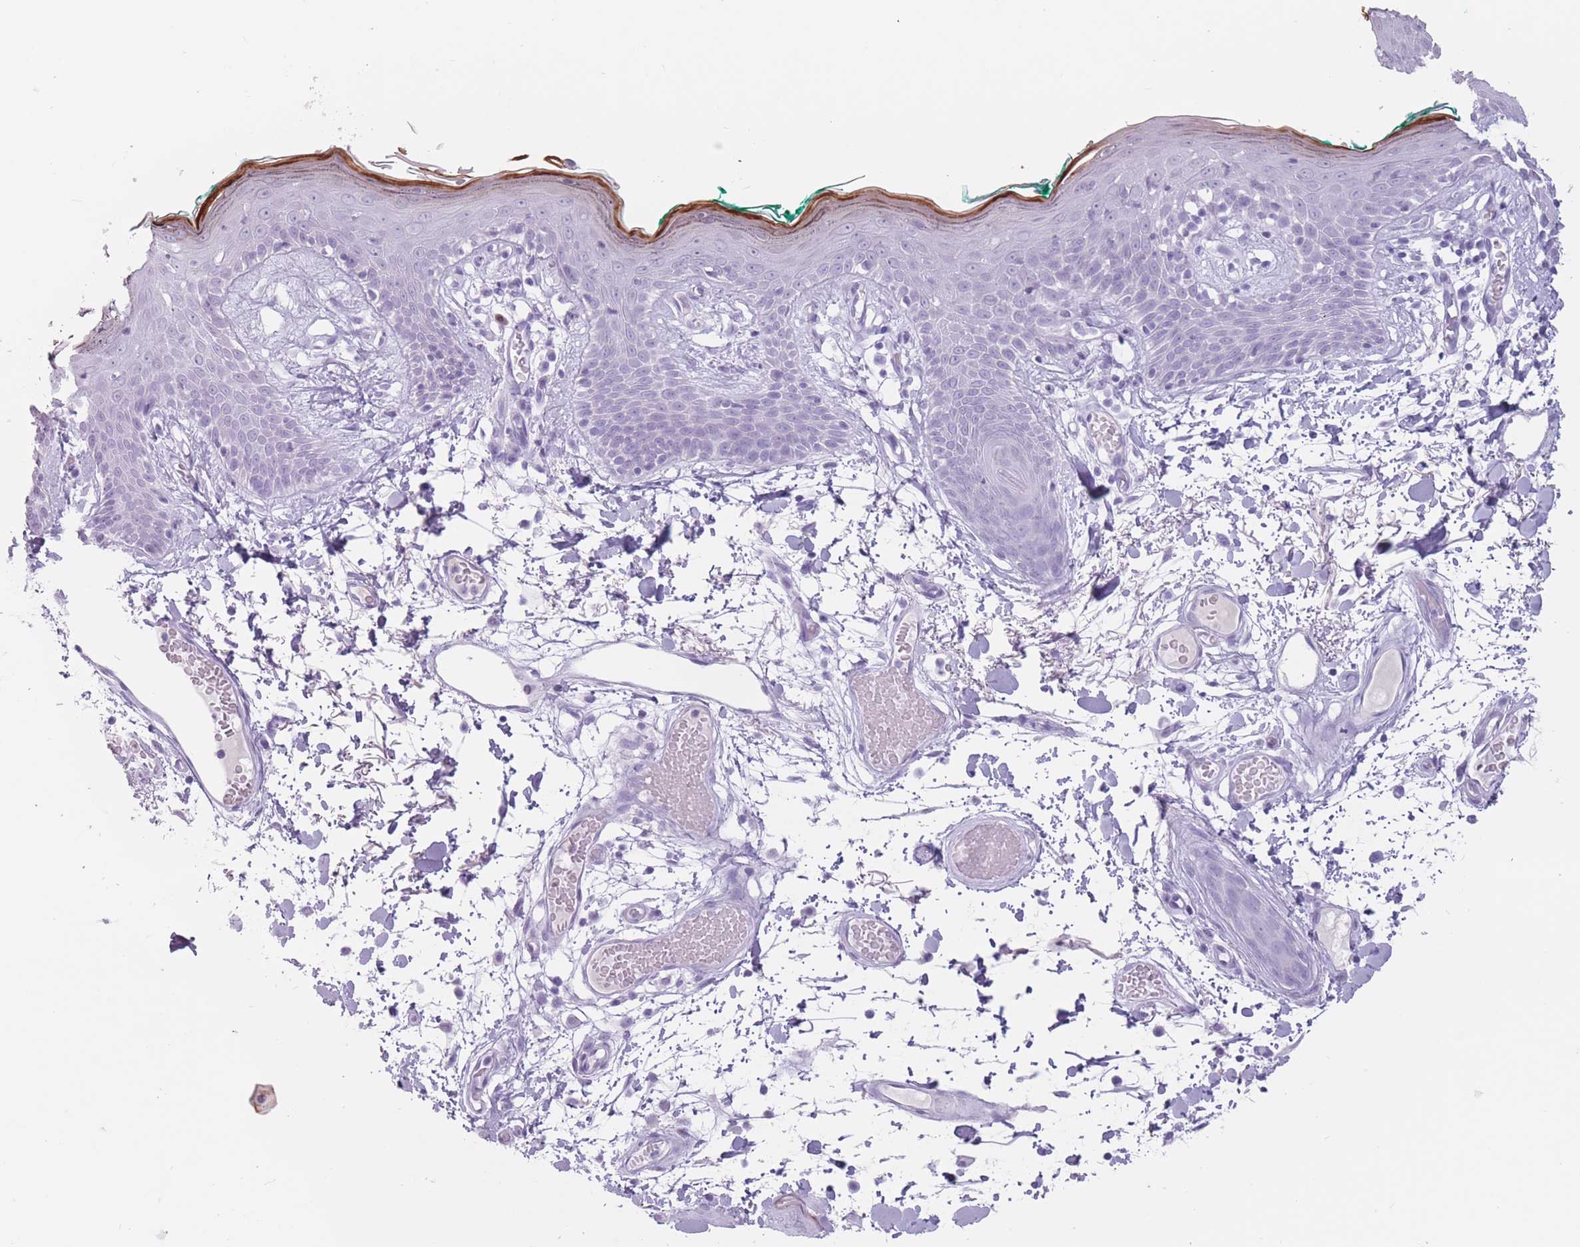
{"staining": {"intensity": "negative", "quantity": "none", "location": "none"}, "tissue": "skin", "cell_type": "Fibroblasts", "image_type": "normal", "snomed": [{"axis": "morphology", "description": "Normal tissue, NOS"}, {"axis": "topography", "description": "Skin"}], "caption": "Immunohistochemical staining of unremarkable skin shows no significant staining in fibroblasts. (DAB (3,3'-diaminobenzidine) immunohistochemistry, high magnification).", "gene": "PNMA3", "patient": {"sex": "male", "age": 79}}